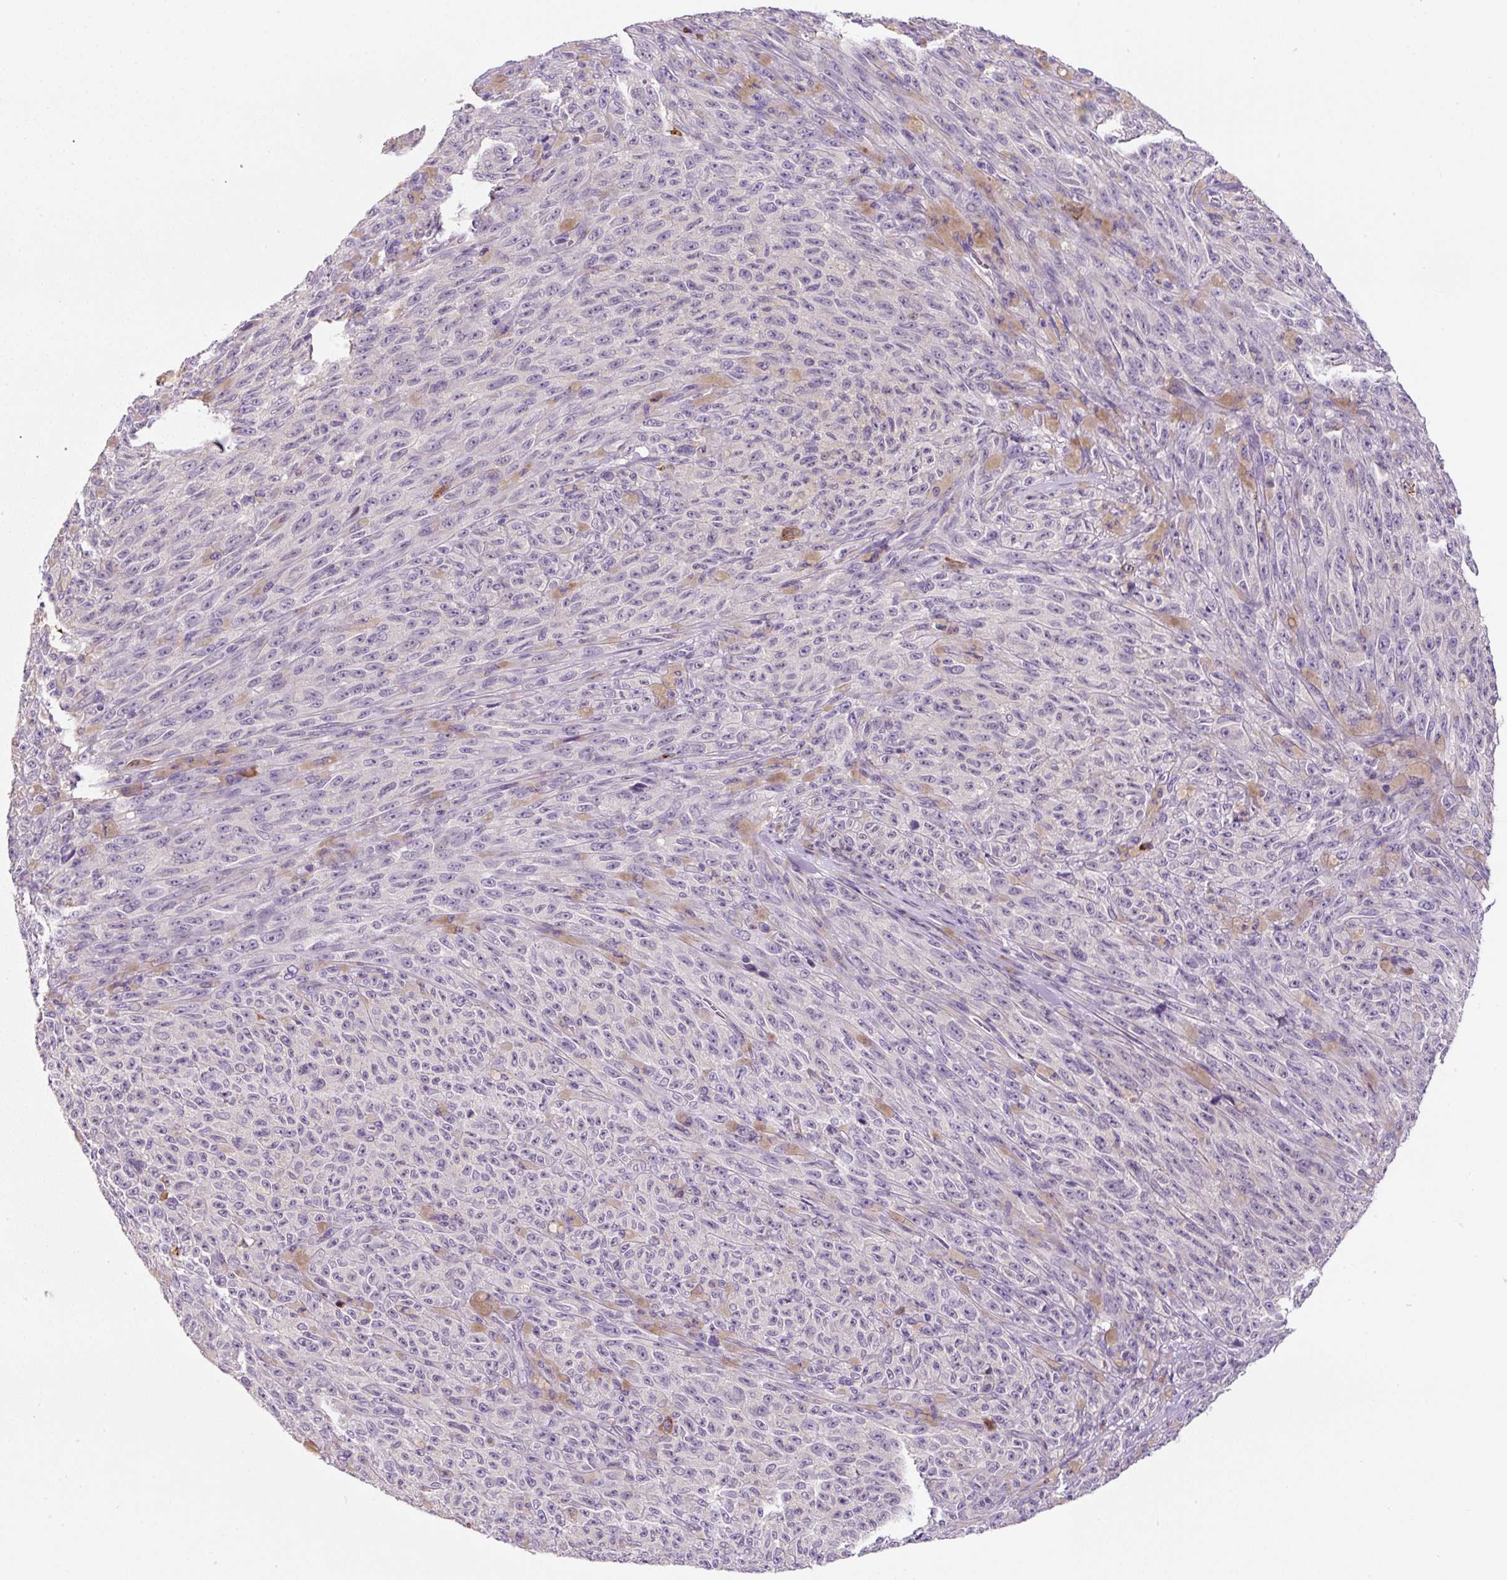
{"staining": {"intensity": "negative", "quantity": "none", "location": "none"}, "tissue": "melanoma", "cell_type": "Tumor cells", "image_type": "cancer", "snomed": [{"axis": "morphology", "description": "Malignant melanoma, NOS"}, {"axis": "topography", "description": "Skin"}], "caption": "A high-resolution image shows immunohistochemistry staining of melanoma, which exhibits no significant positivity in tumor cells.", "gene": "FZD5", "patient": {"sex": "female", "age": 82}}